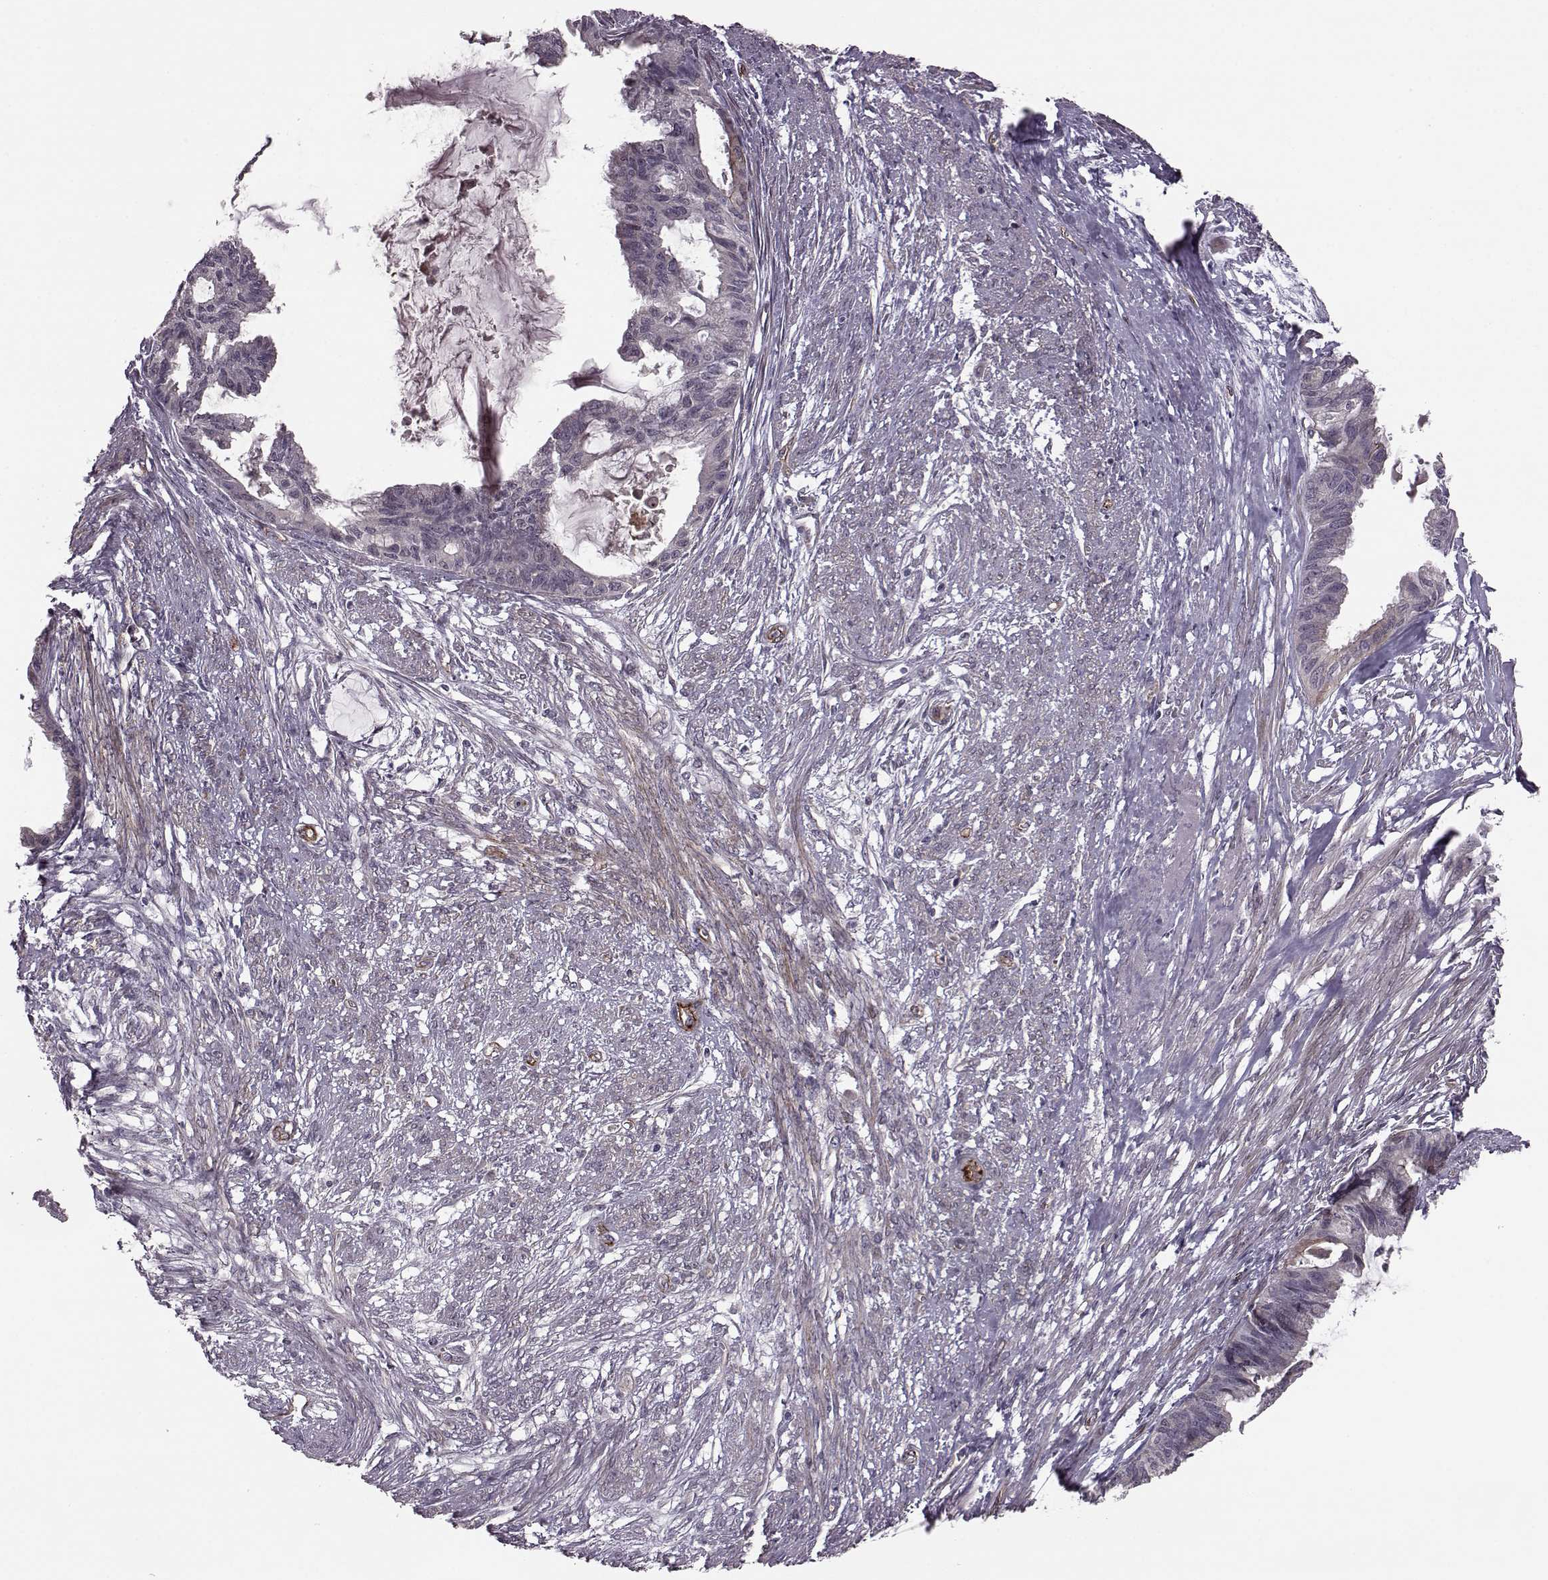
{"staining": {"intensity": "negative", "quantity": "none", "location": "none"}, "tissue": "endometrial cancer", "cell_type": "Tumor cells", "image_type": "cancer", "snomed": [{"axis": "morphology", "description": "Adenocarcinoma, NOS"}, {"axis": "topography", "description": "Endometrium"}], "caption": "High power microscopy image of an immunohistochemistry (IHC) image of adenocarcinoma (endometrial), revealing no significant positivity in tumor cells.", "gene": "SYNPO", "patient": {"sex": "female", "age": 86}}